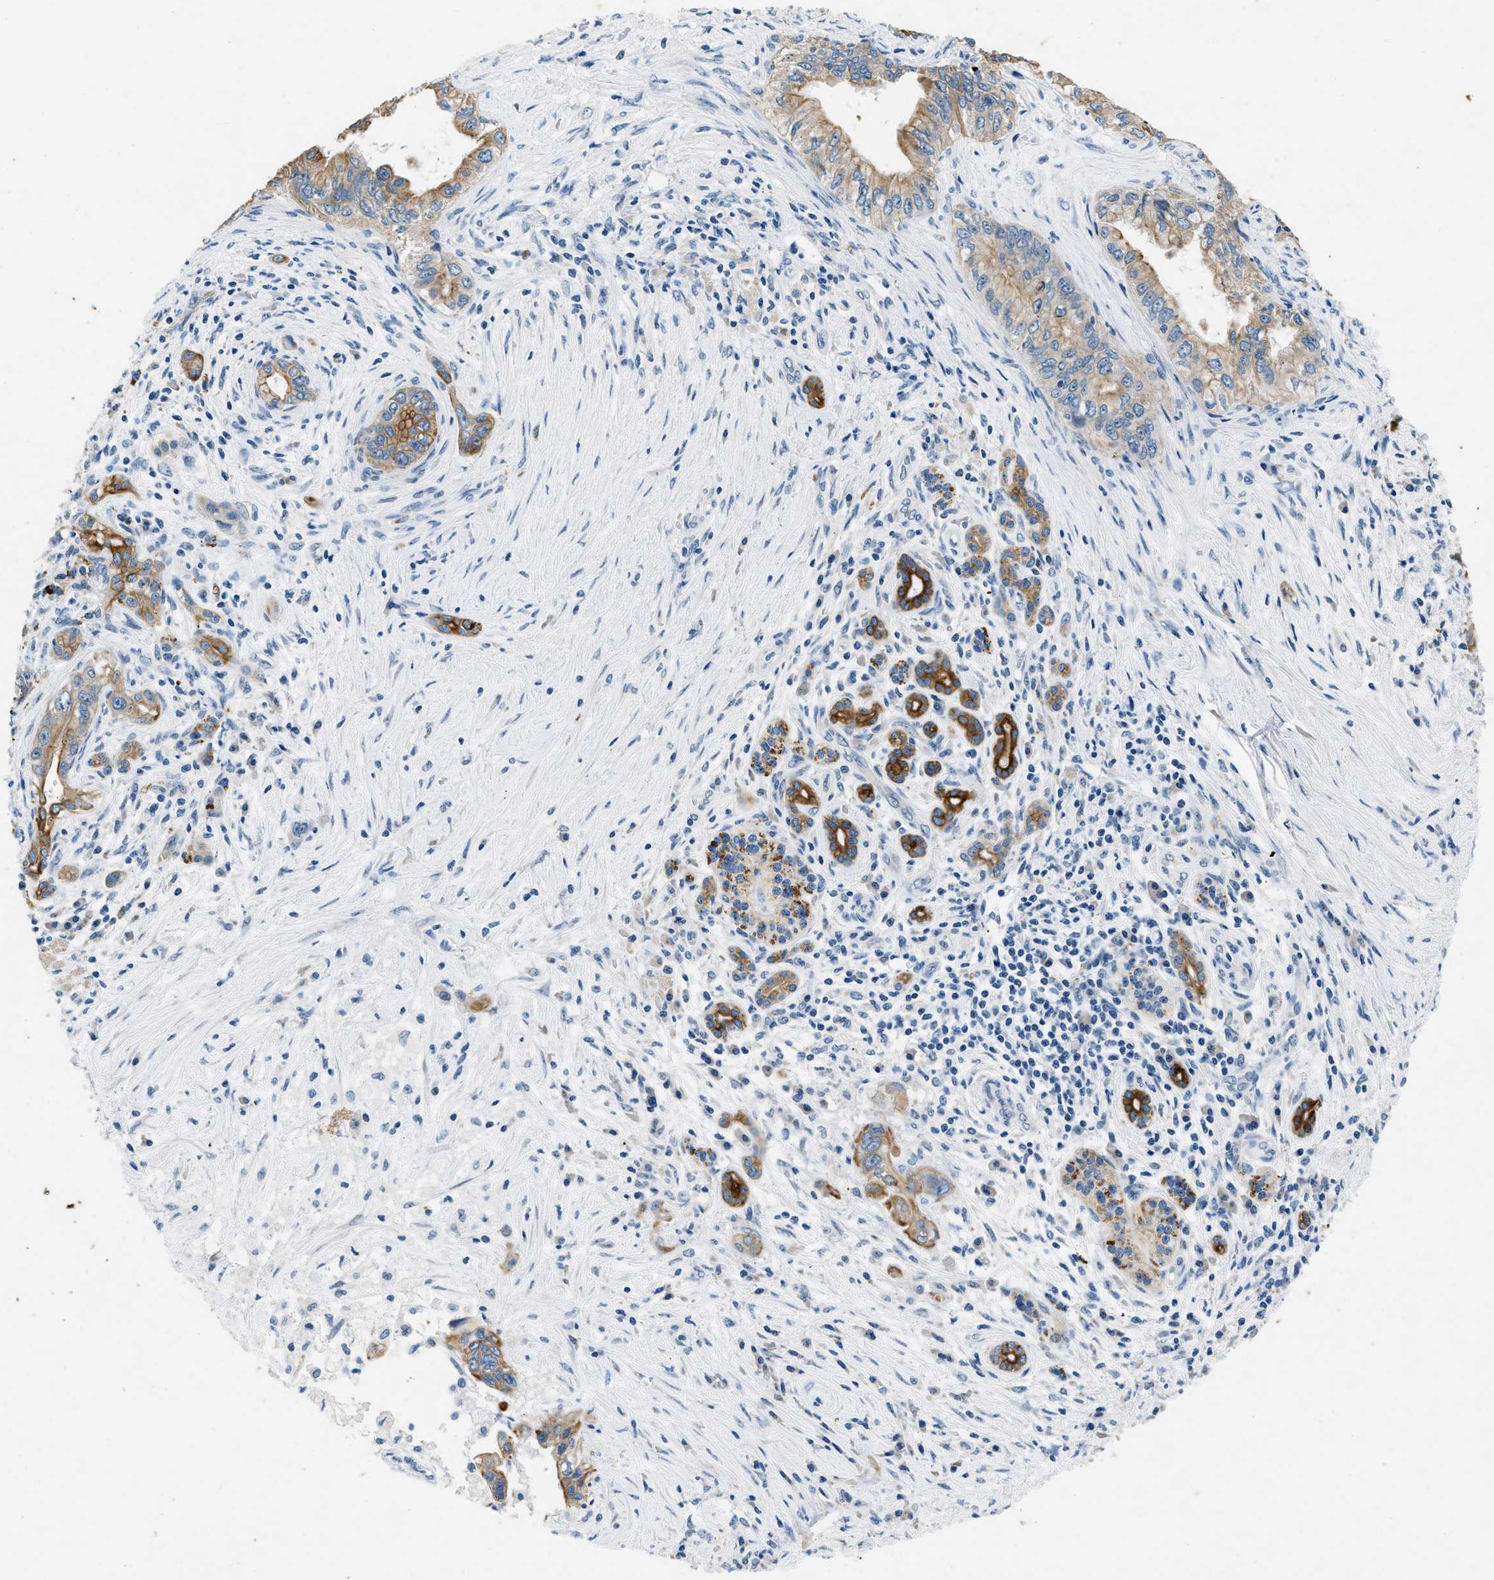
{"staining": {"intensity": "moderate", "quantity": ">75%", "location": "cytoplasmic/membranous"}, "tissue": "pancreatic cancer", "cell_type": "Tumor cells", "image_type": "cancer", "snomed": [{"axis": "morphology", "description": "Adenocarcinoma, NOS"}, {"axis": "topography", "description": "Pancreas"}], "caption": "Immunohistochemical staining of human pancreatic adenocarcinoma demonstrates medium levels of moderate cytoplasmic/membranous staining in approximately >75% of tumor cells.", "gene": "CFAP20", "patient": {"sex": "female", "age": 73}}